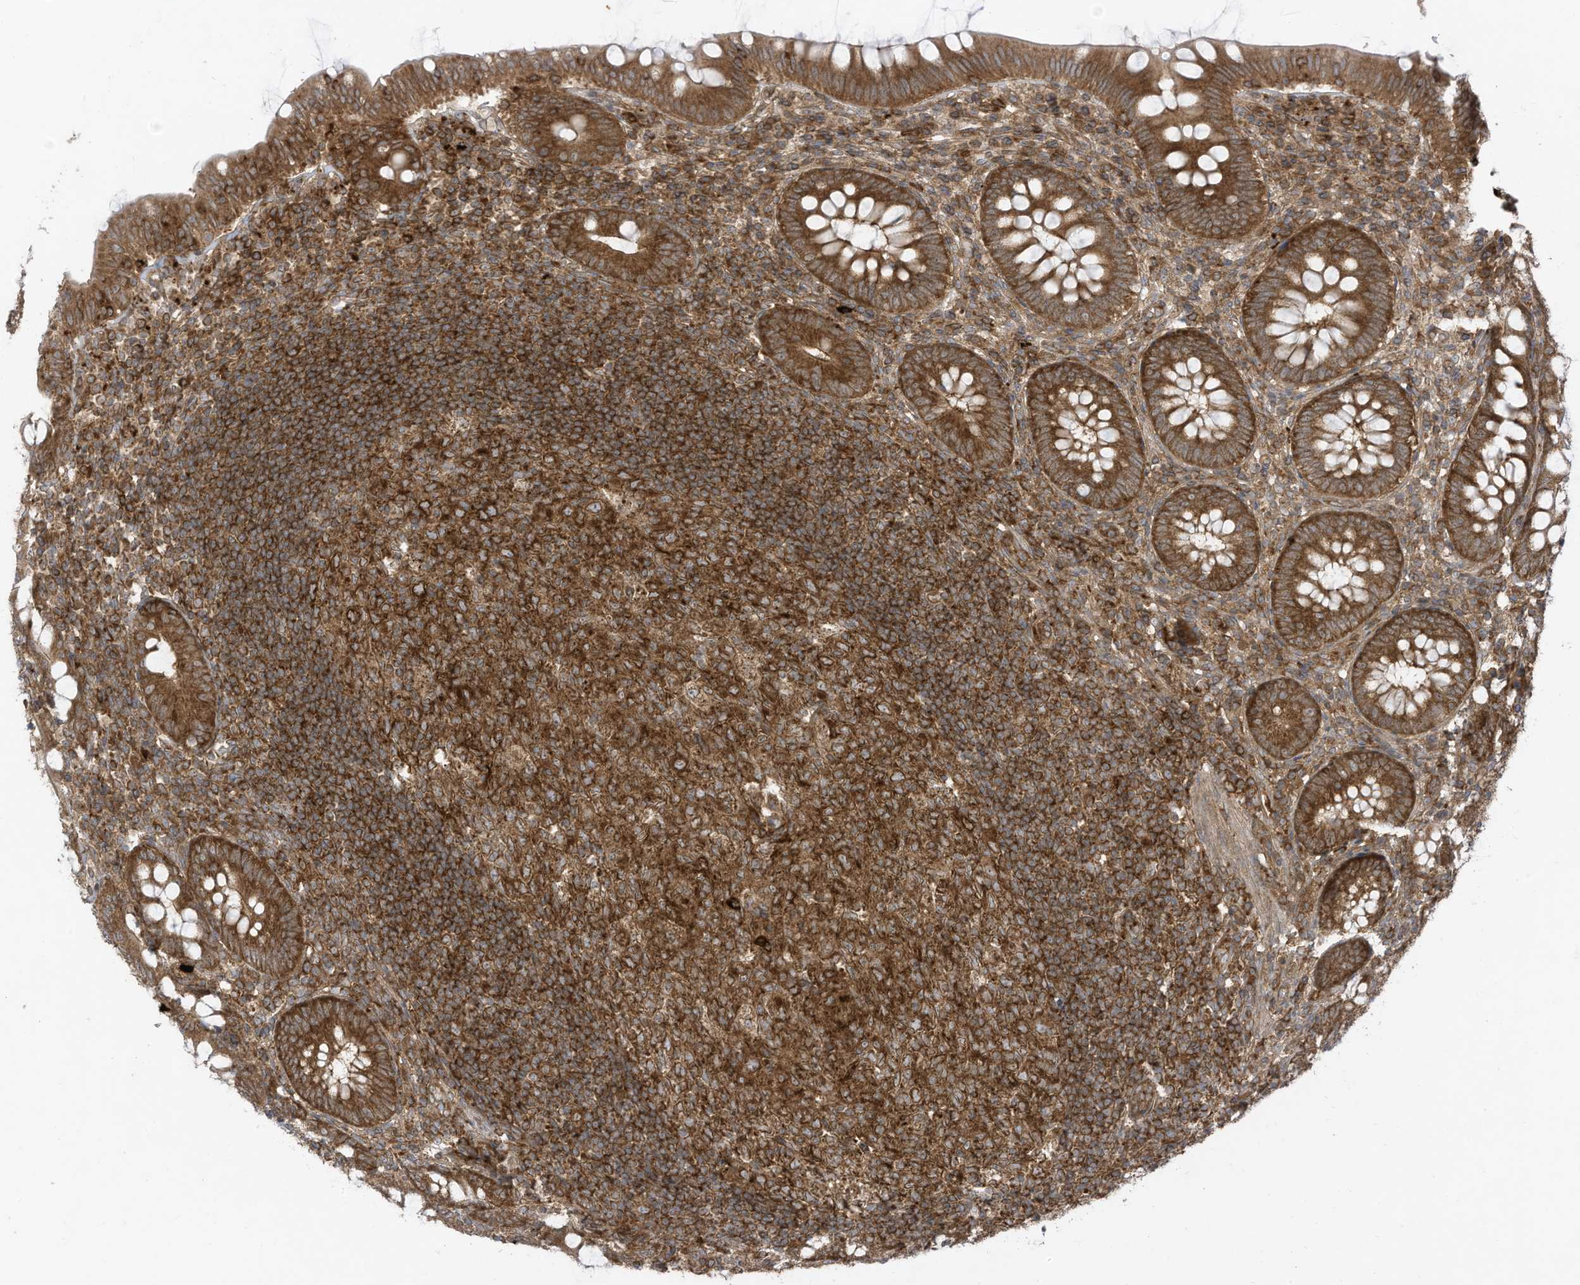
{"staining": {"intensity": "strong", "quantity": ">75%", "location": "cytoplasmic/membranous"}, "tissue": "appendix", "cell_type": "Glandular cells", "image_type": "normal", "snomed": [{"axis": "morphology", "description": "Normal tissue, NOS"}, {"axis": "topography", "description": "Appendix"}], "caption": "Protein staining exhibits strong cytoplasmic/membranous positivity in about >75% of glandular cells in normal appendix. Using DAB (3,3'-diaminobenzidine) (brown) and hematoxylin (blue) stains, captured at high magnification using brightfield microscopy.", "gene": "REPS1", "patient": {"sex": "male", "age": 14}}